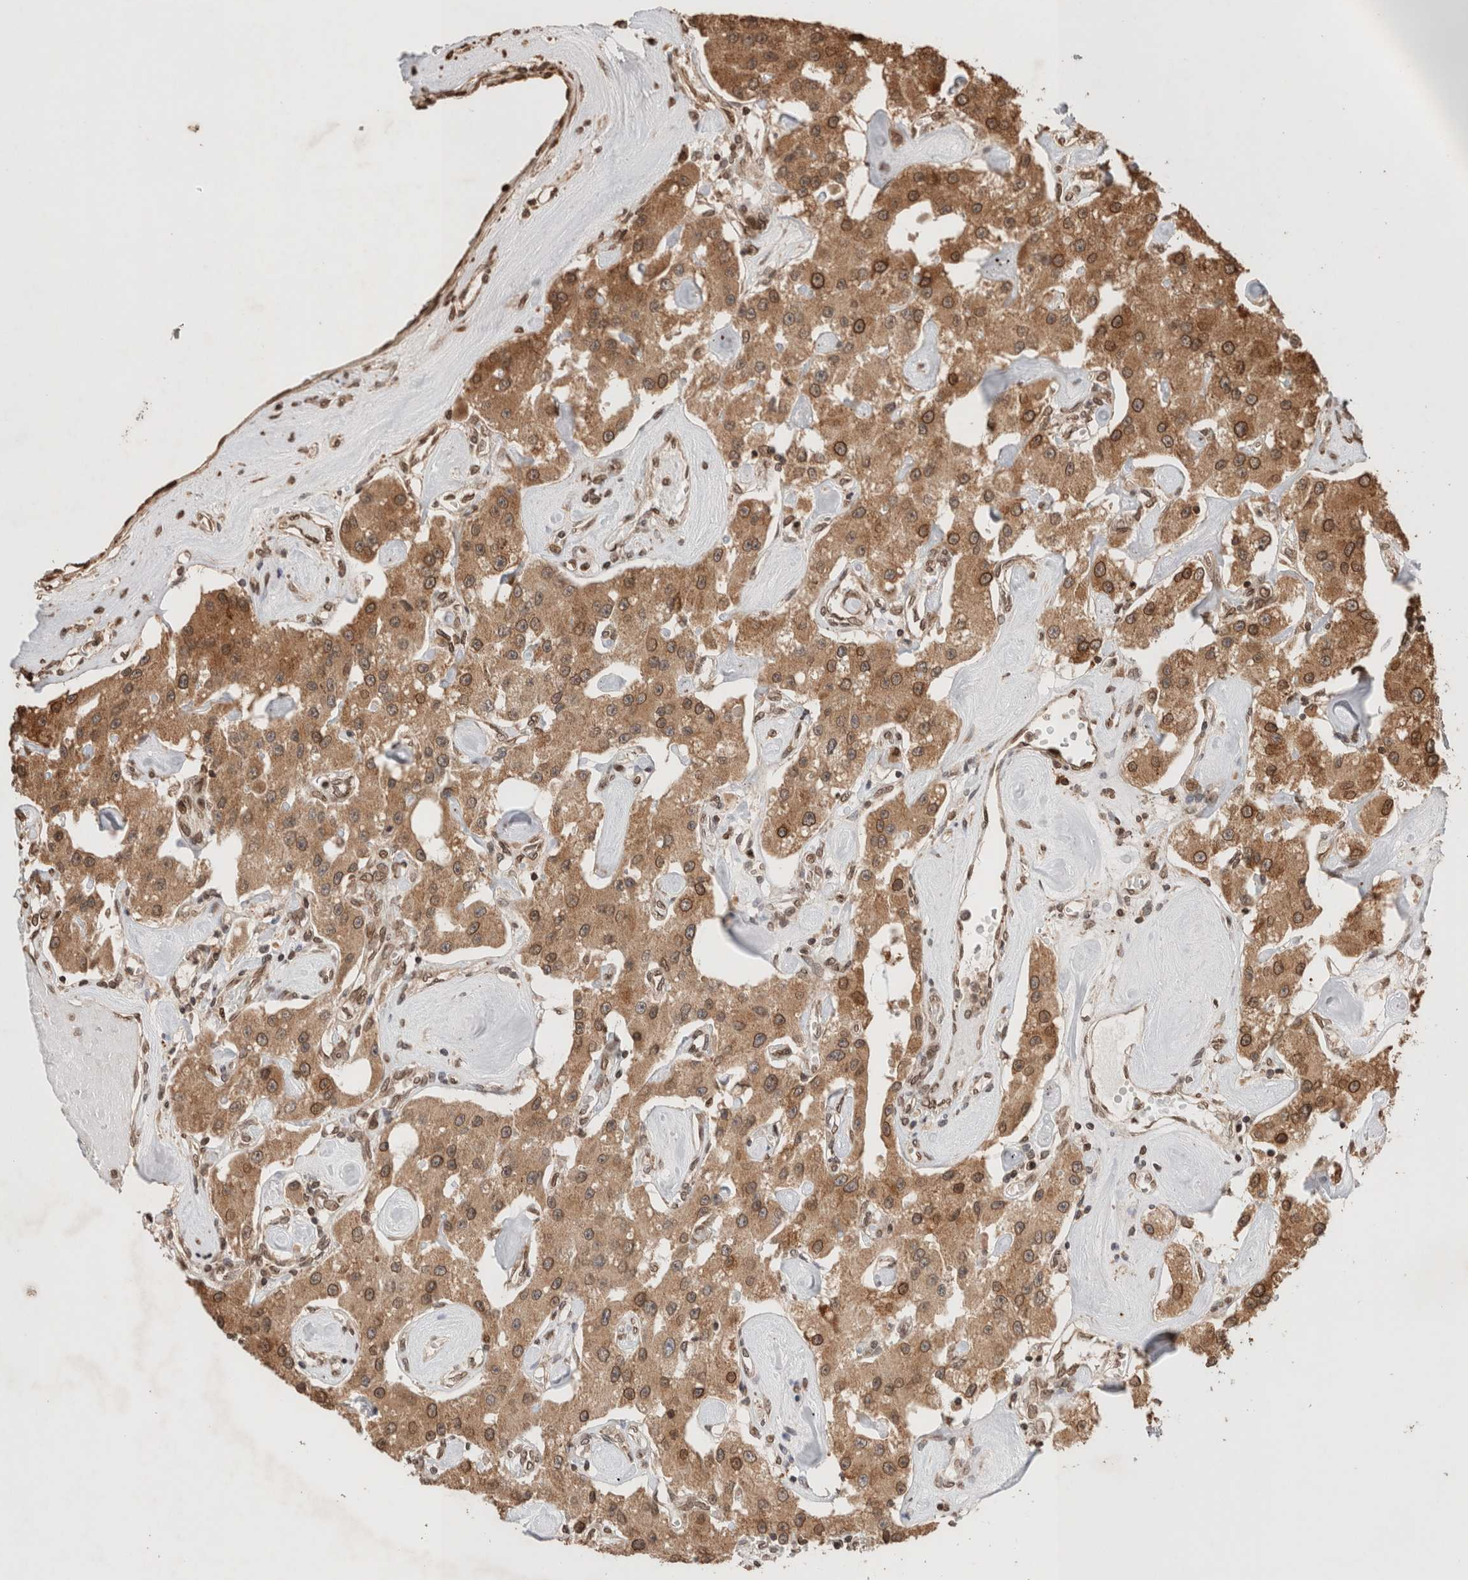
{"staining": {"intensity": "strong", "quantity": ">75%", "location": "cytoplasmic/membranous,nuclear"}, "tissue": "carcinoid", "cell_type": "Tumor cells", "image_type": "cancer", "snomed": [{"axis": "morphology", "description": "Carcinoid, malignant, NOS"}, {"axis": "topography", "description": "Pancreas"}], "caption": "The micrograph demonstrates immunohistochemical staining of carcinoid. There is strong cytoplasmic/membranous and nuclear staining is present in about >75% of tumor cells. The staining was performed using DAB (3,3'-diaminobenzidine), with brown indicating positive protein expression. Nuclei are stained blue with hematoxylin.", "gene": "TPR", "patient": {"sex": "male", "age": 41}}